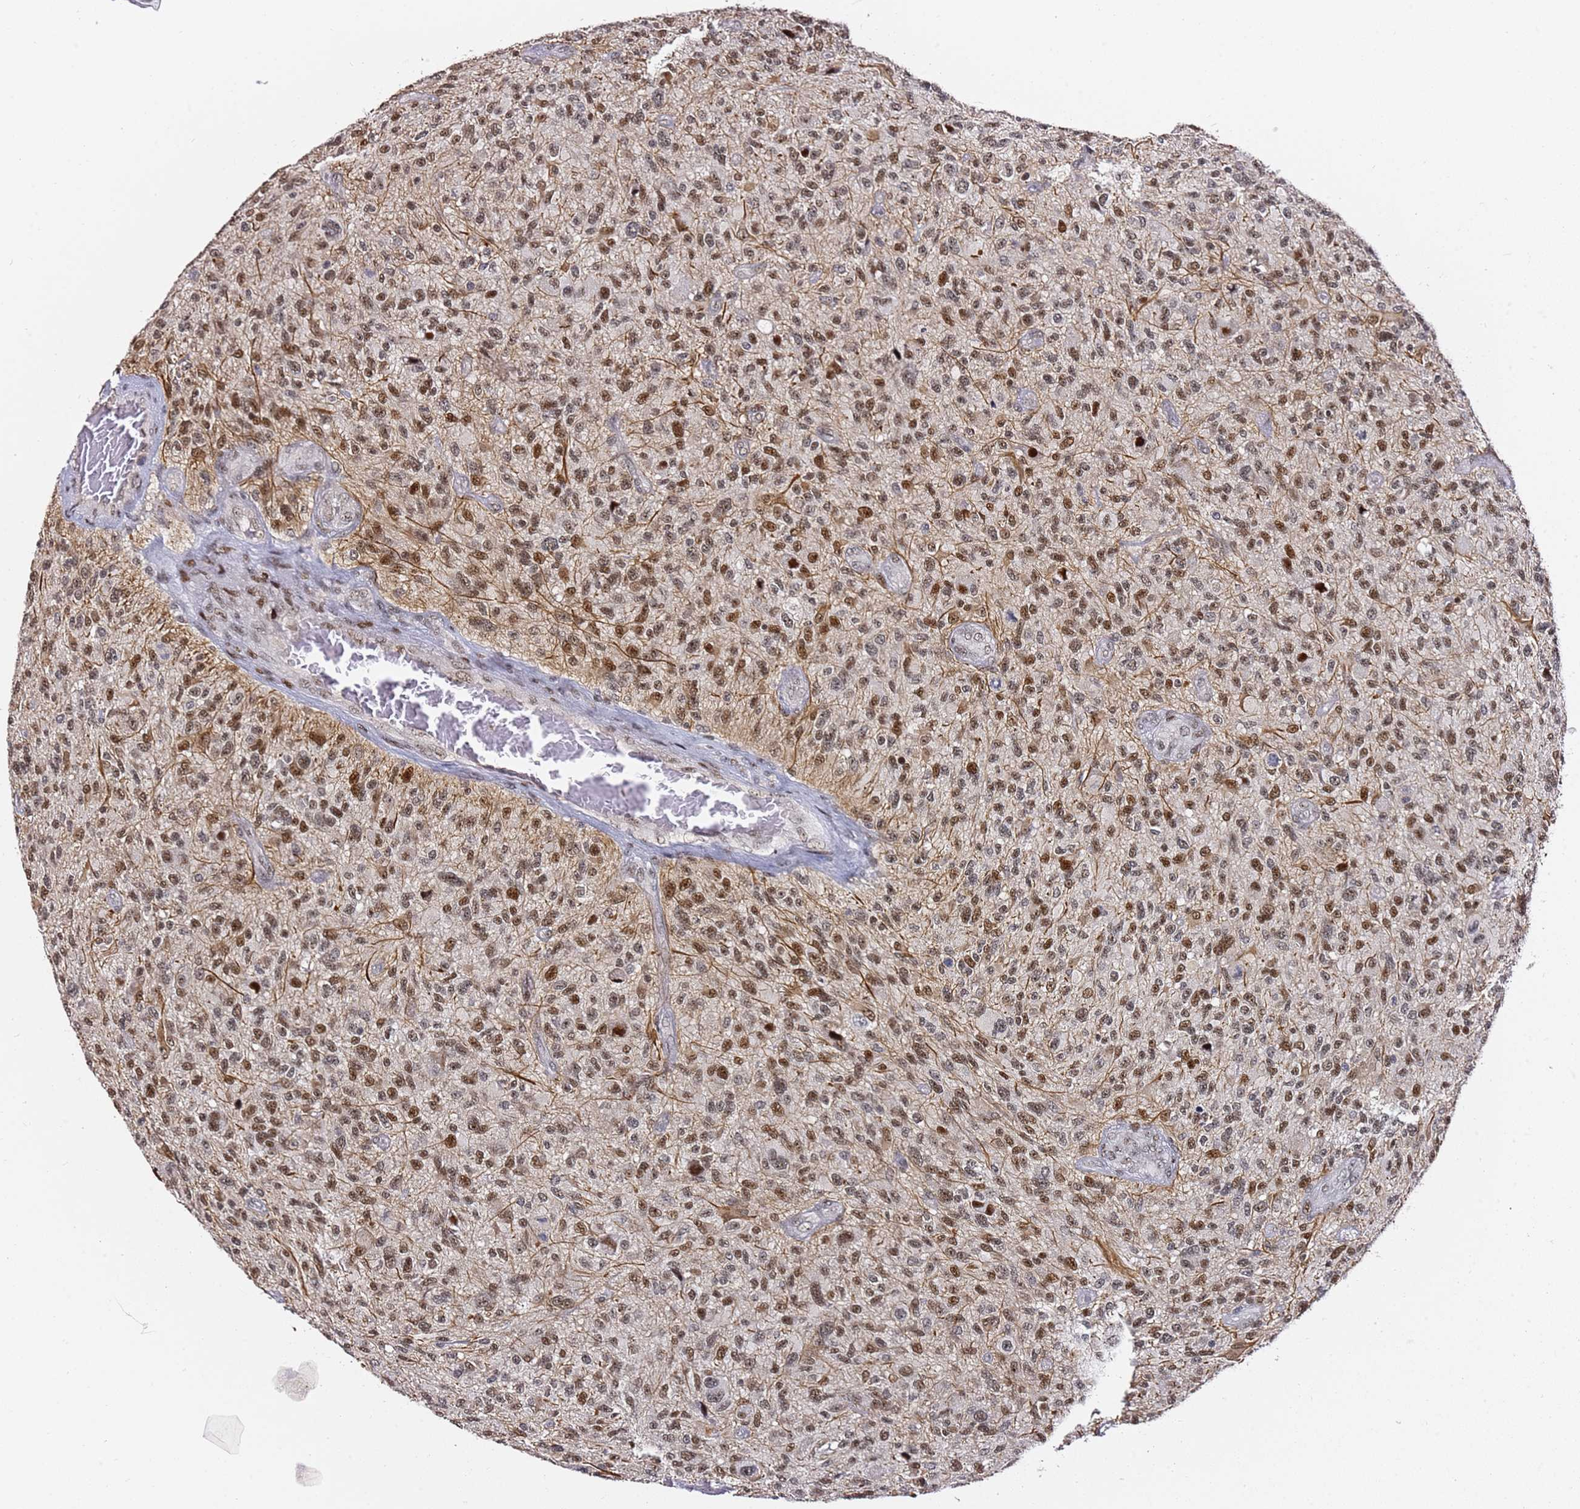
{"staining": {"intensity": "moderate", "quantity": ">75%", "location": "nuclear"}, "tissue": "glioma", "cell_type": "Tumor cells", "image_type": "cancer", "snomed": [{"axis": "morphology", "description": "Glioma, malignant, High grade"}, {"axis": "topography", "description": "Brain"}], "caption": "A micrograph of glioma stained for a protein displays moderate nuclear brown staining in tumor cells.", "gene": "FCF1", "patient": {"sex": "male", "age": 47}}